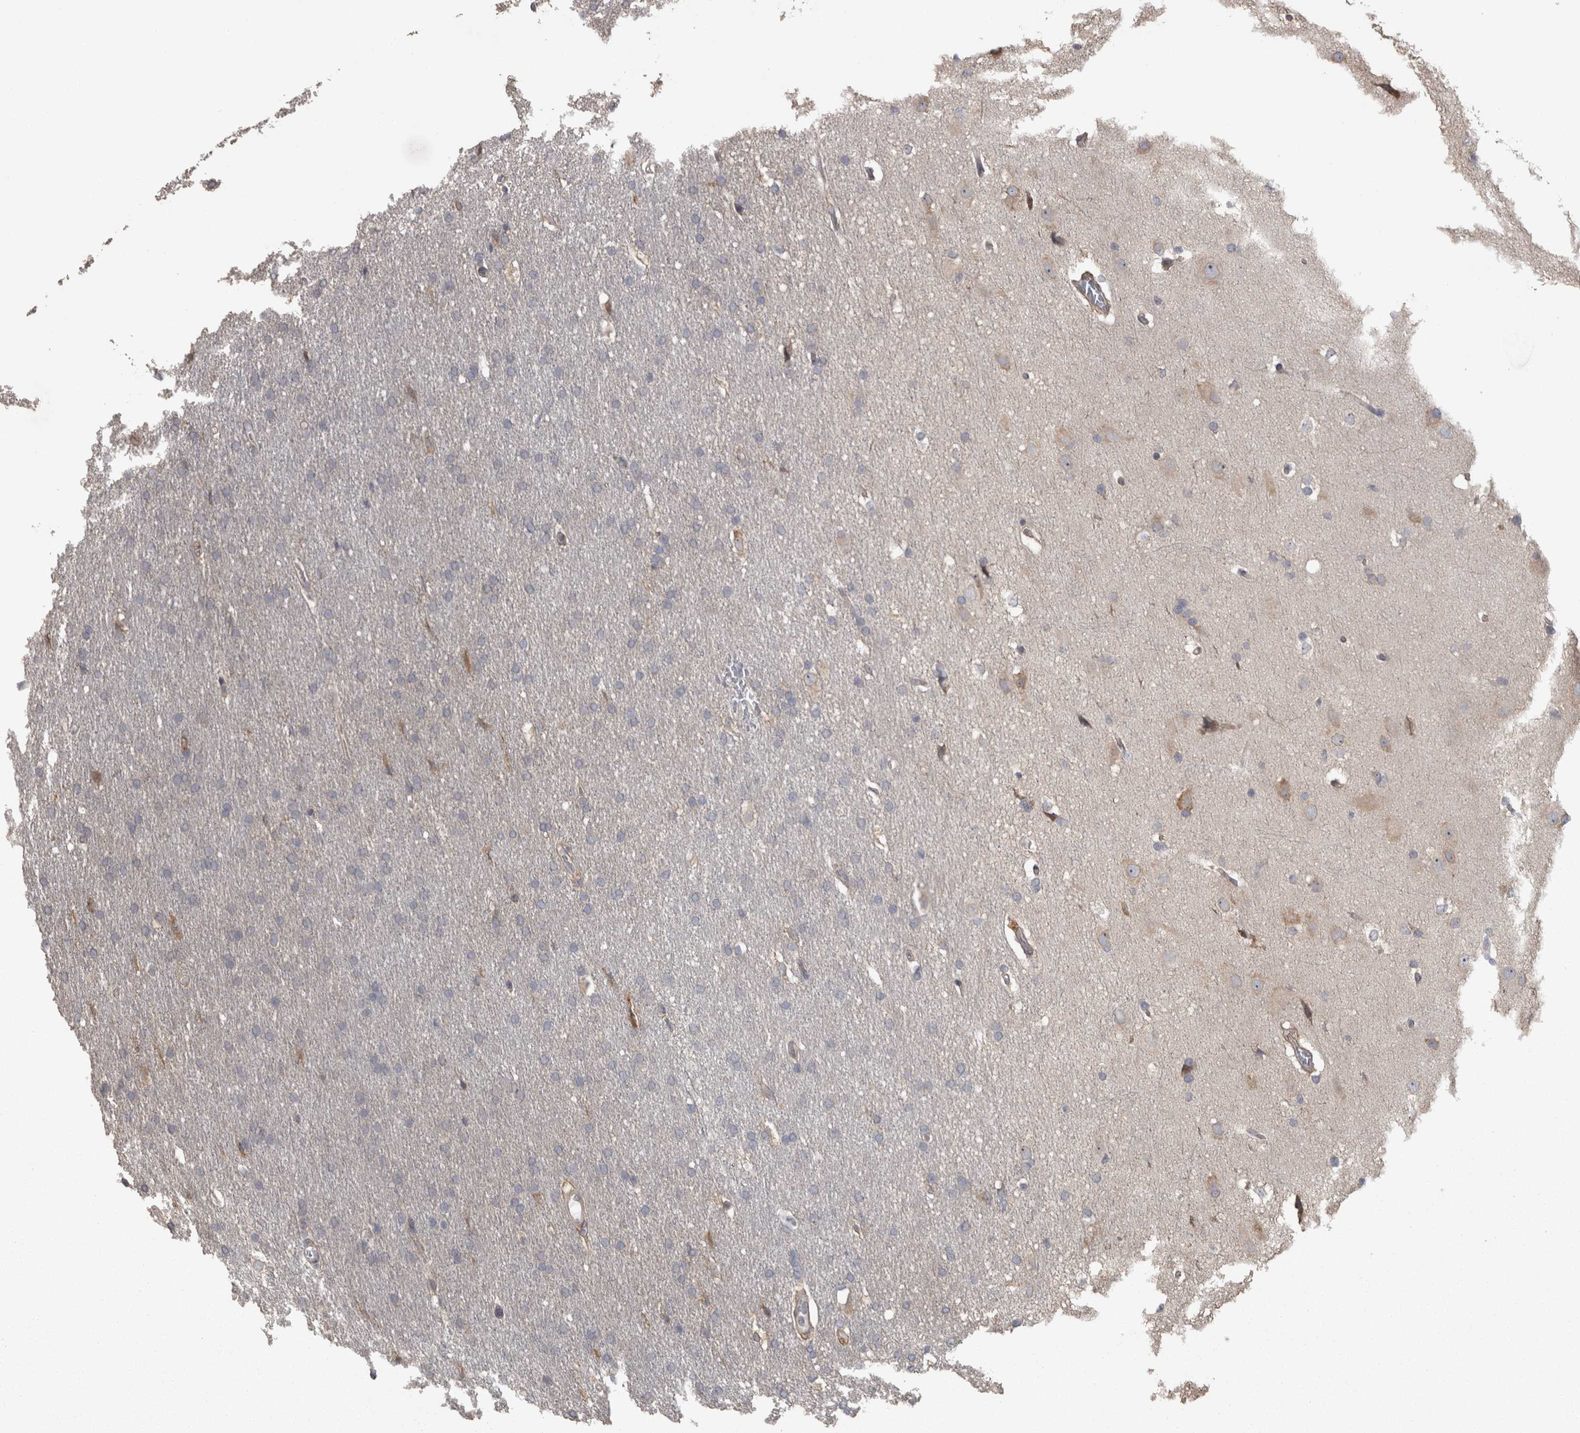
{"staining": {"intensity": "negative", "quantity": "none", "location": "none"}, "tissue": "glioma", "cell_type": "Tumor cells", "image_type": "cancer", "snomed": [{"axis": "morphology", "description": "Glioma, malignant, Low grade"}, {"axis": "topography", "description": "Brain"}], "caption": "An IHC micrograph of low-grade glioma (malignant) is shown. There is no staining in tumor cells of low-grade glioma (malignant).", "gene": "RAB29", "patient": {"sex": "female", "age": 37}}